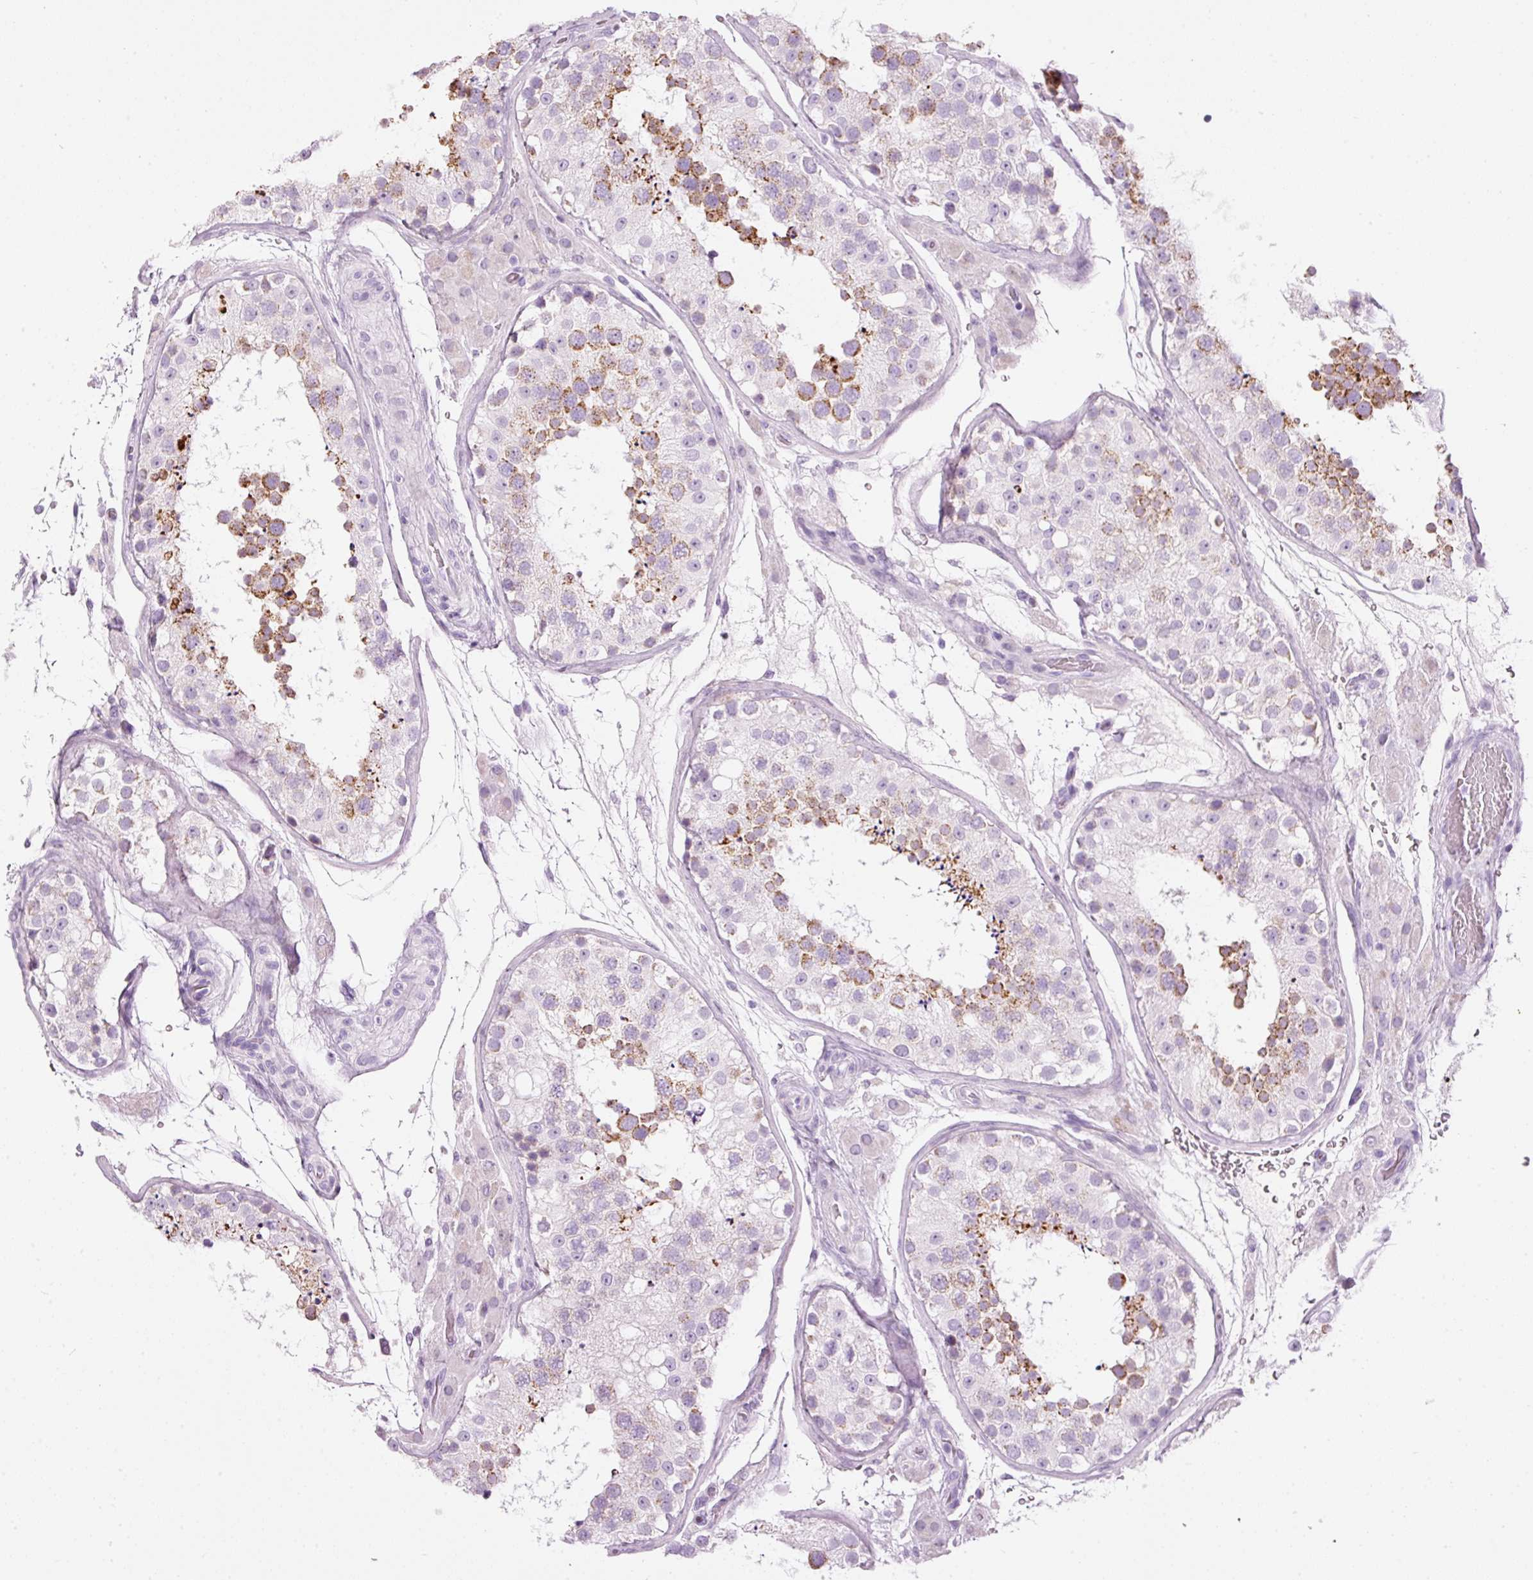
{"staining": {"intensity": "moderate", "quantity": "25%-75%", "location": "cytoplasmic/membranous"}, "tissue": "testis", "cell_type": "Cells in seminiferous ducts", "image_type": "normal", "snomed": [{"axis": "morphology", "description": "Normal tissue, NOS"}, {"axis": "topography", "description": "Testis"}], "caption": "Protein expression analysis of benign human testis reveals moderate cytoplasmic/membranous expression in approximately 25%-75% of cells in seminiferous ducts.", "gene": "CARD16", "patient": {"sex": "male", "age": 26}}